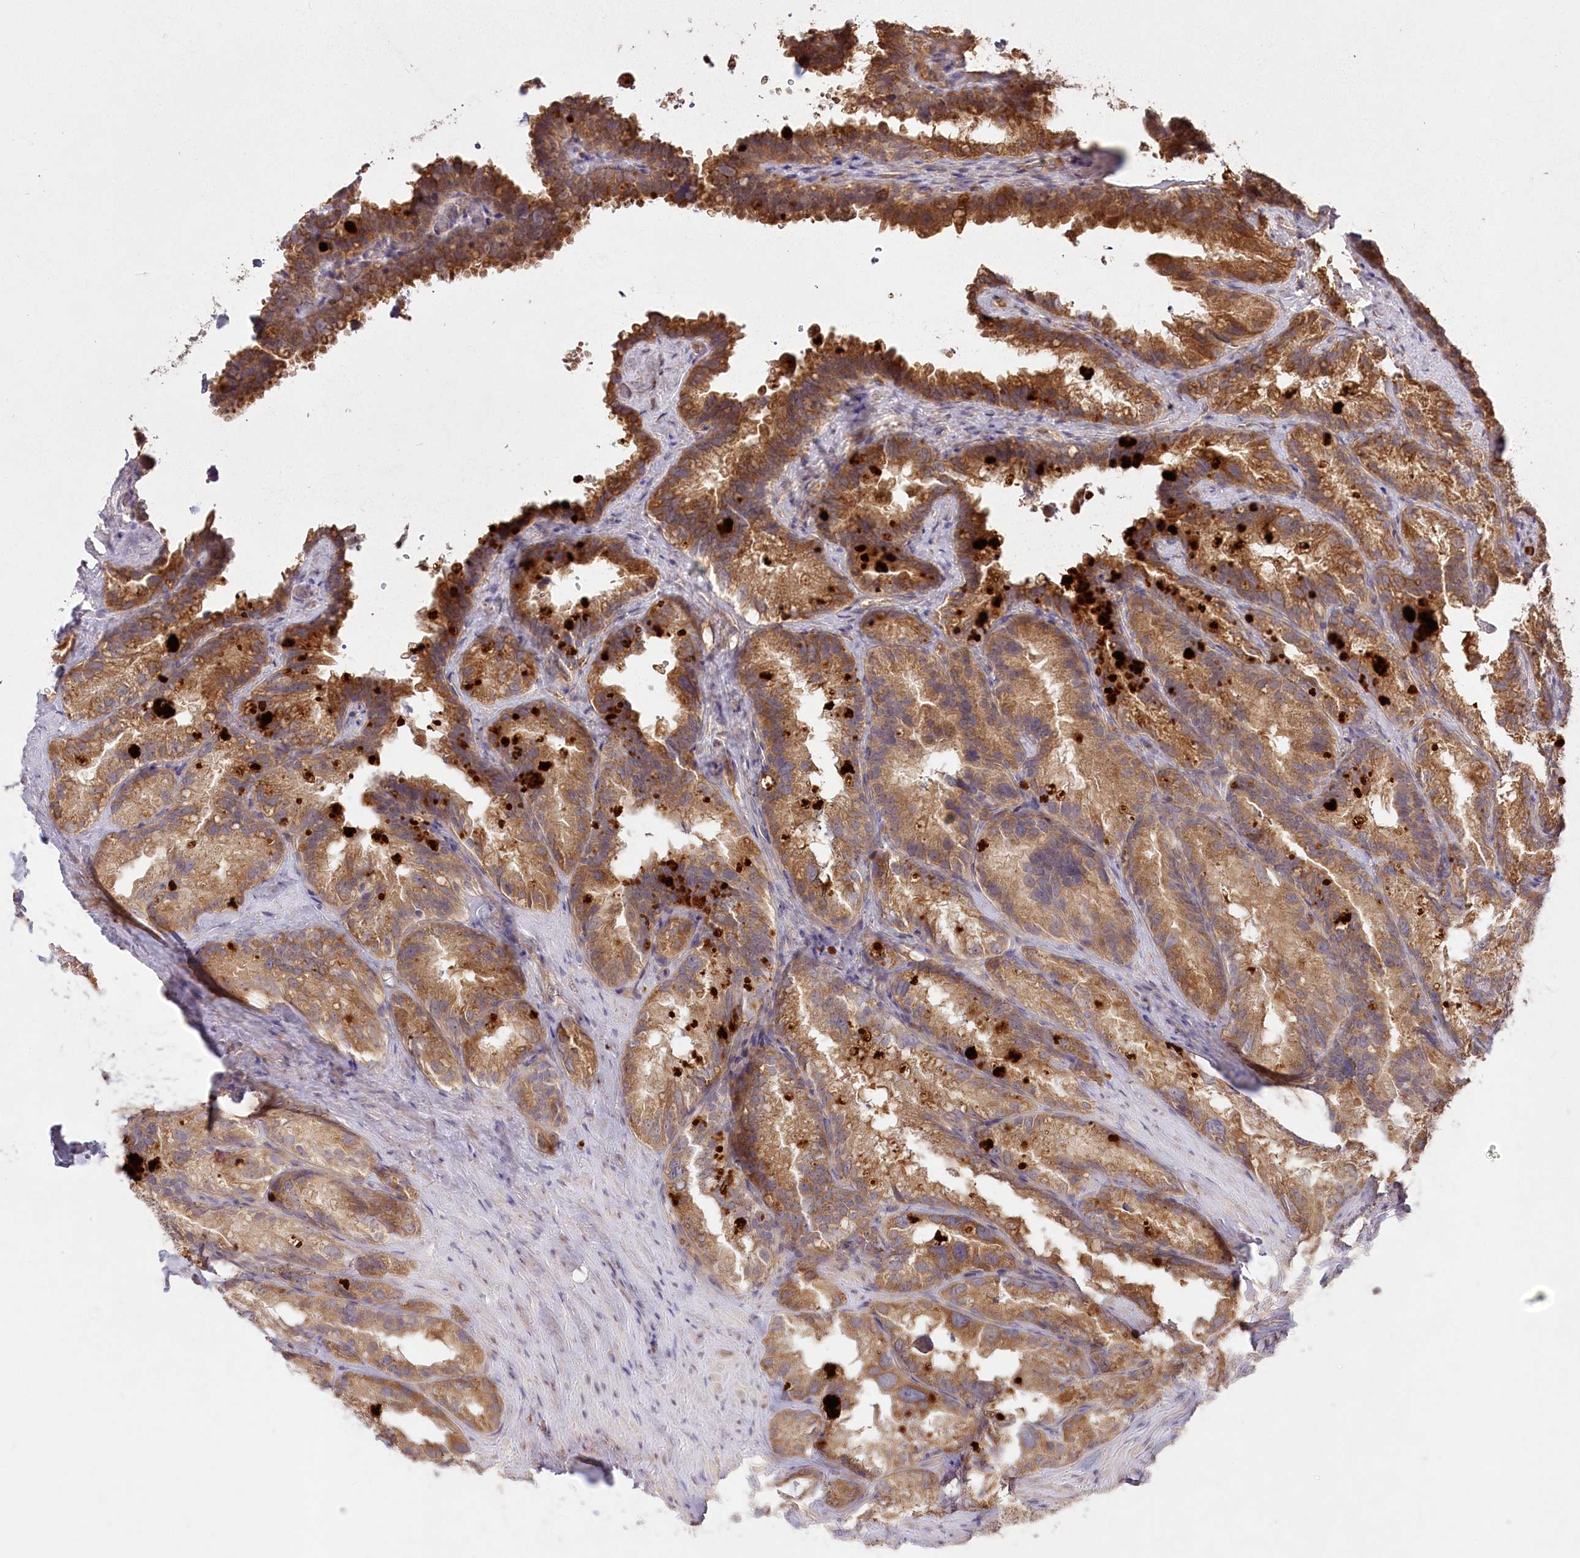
{"staining": {"intensity": "moderate", "quantity": ">75%", "location": "cytoplasmic/membranous"}, "tissue": "seminal vesicle", "cell_type": "Glandular cells", "image_type": "normal", "snomed": [{"axis": "morphology", "description": "Normal tissue, NOS"}, {"axis": "topography", "description": "Seminal veicle"}], "caption": "This micrograph exhibits IHC staining of unremarkable seminal vesicle, with medium moderate cytoplasmic/membranous positivity in approximately >75% of glandular cells.", "gene": "IRAK1BP1", "patient": {"sex": "male", "age": 60}}